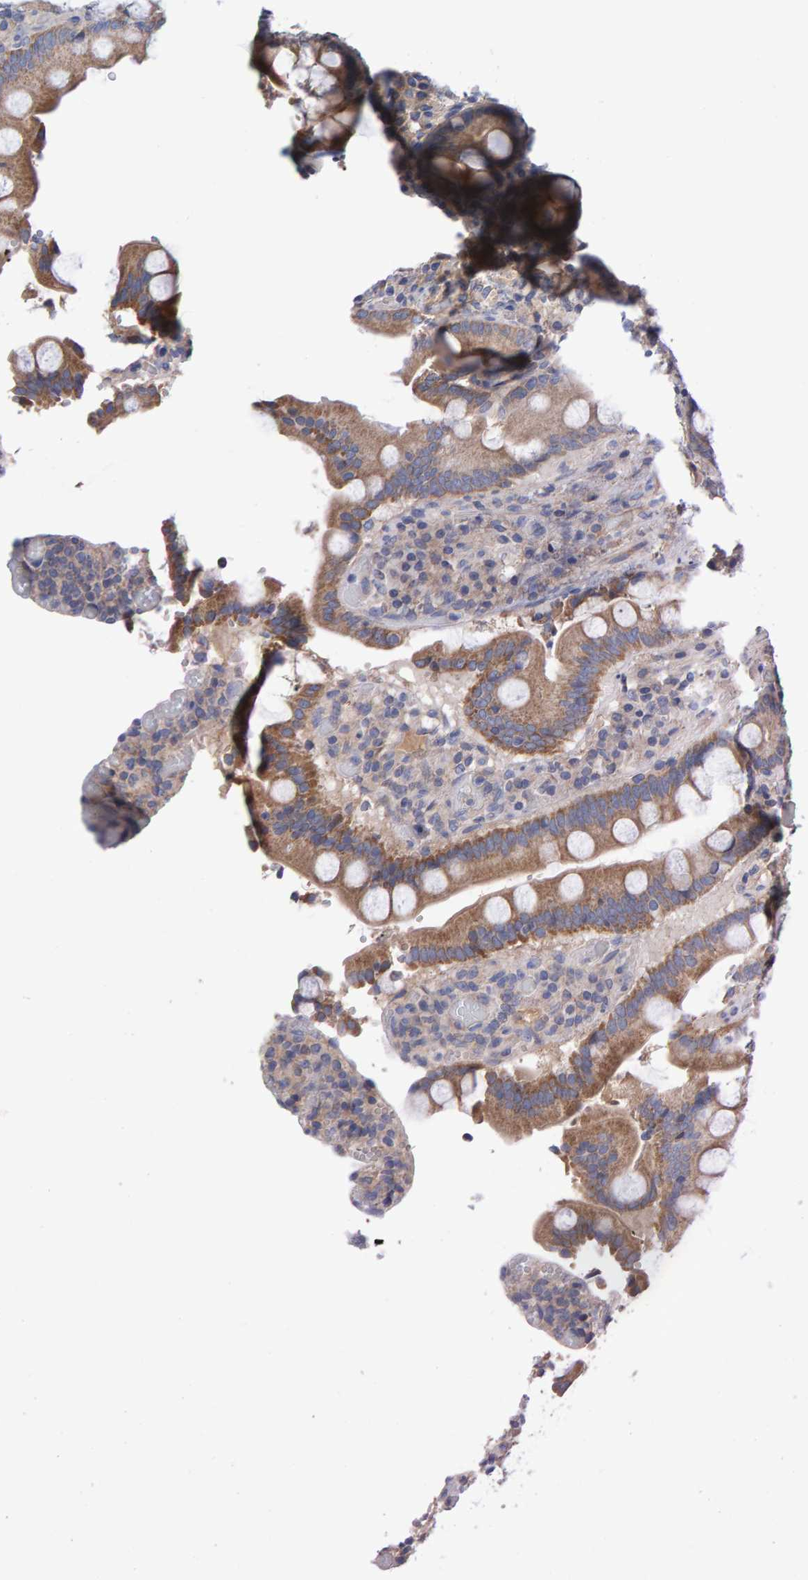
{"staining": {"intensity": "moderate", "quantity": "25%-75%", "location": "cytoplasmic/membranous"}, "tissue": "duodenum", "cell_type": "Glandular cells", "image_type": "normal", "snomed": [{"axis": "morphology", "description": "Normal tissue, NOS"}, {"axis": "topography", "description": "Small intestine, NOS"}], "caption": "Benign duodenum was stained to show a protein in brown. There is medium levels of moderate cytoplasmic/membranous positivity in approximately 25%-75% of glandular cells. (DAB (3,3'-diaminobenzidine) IHC, brown staining for protein, blue staining for nuclei).", "gene": "EFR3A", "patient": {"sex": "female", "age": 71}}